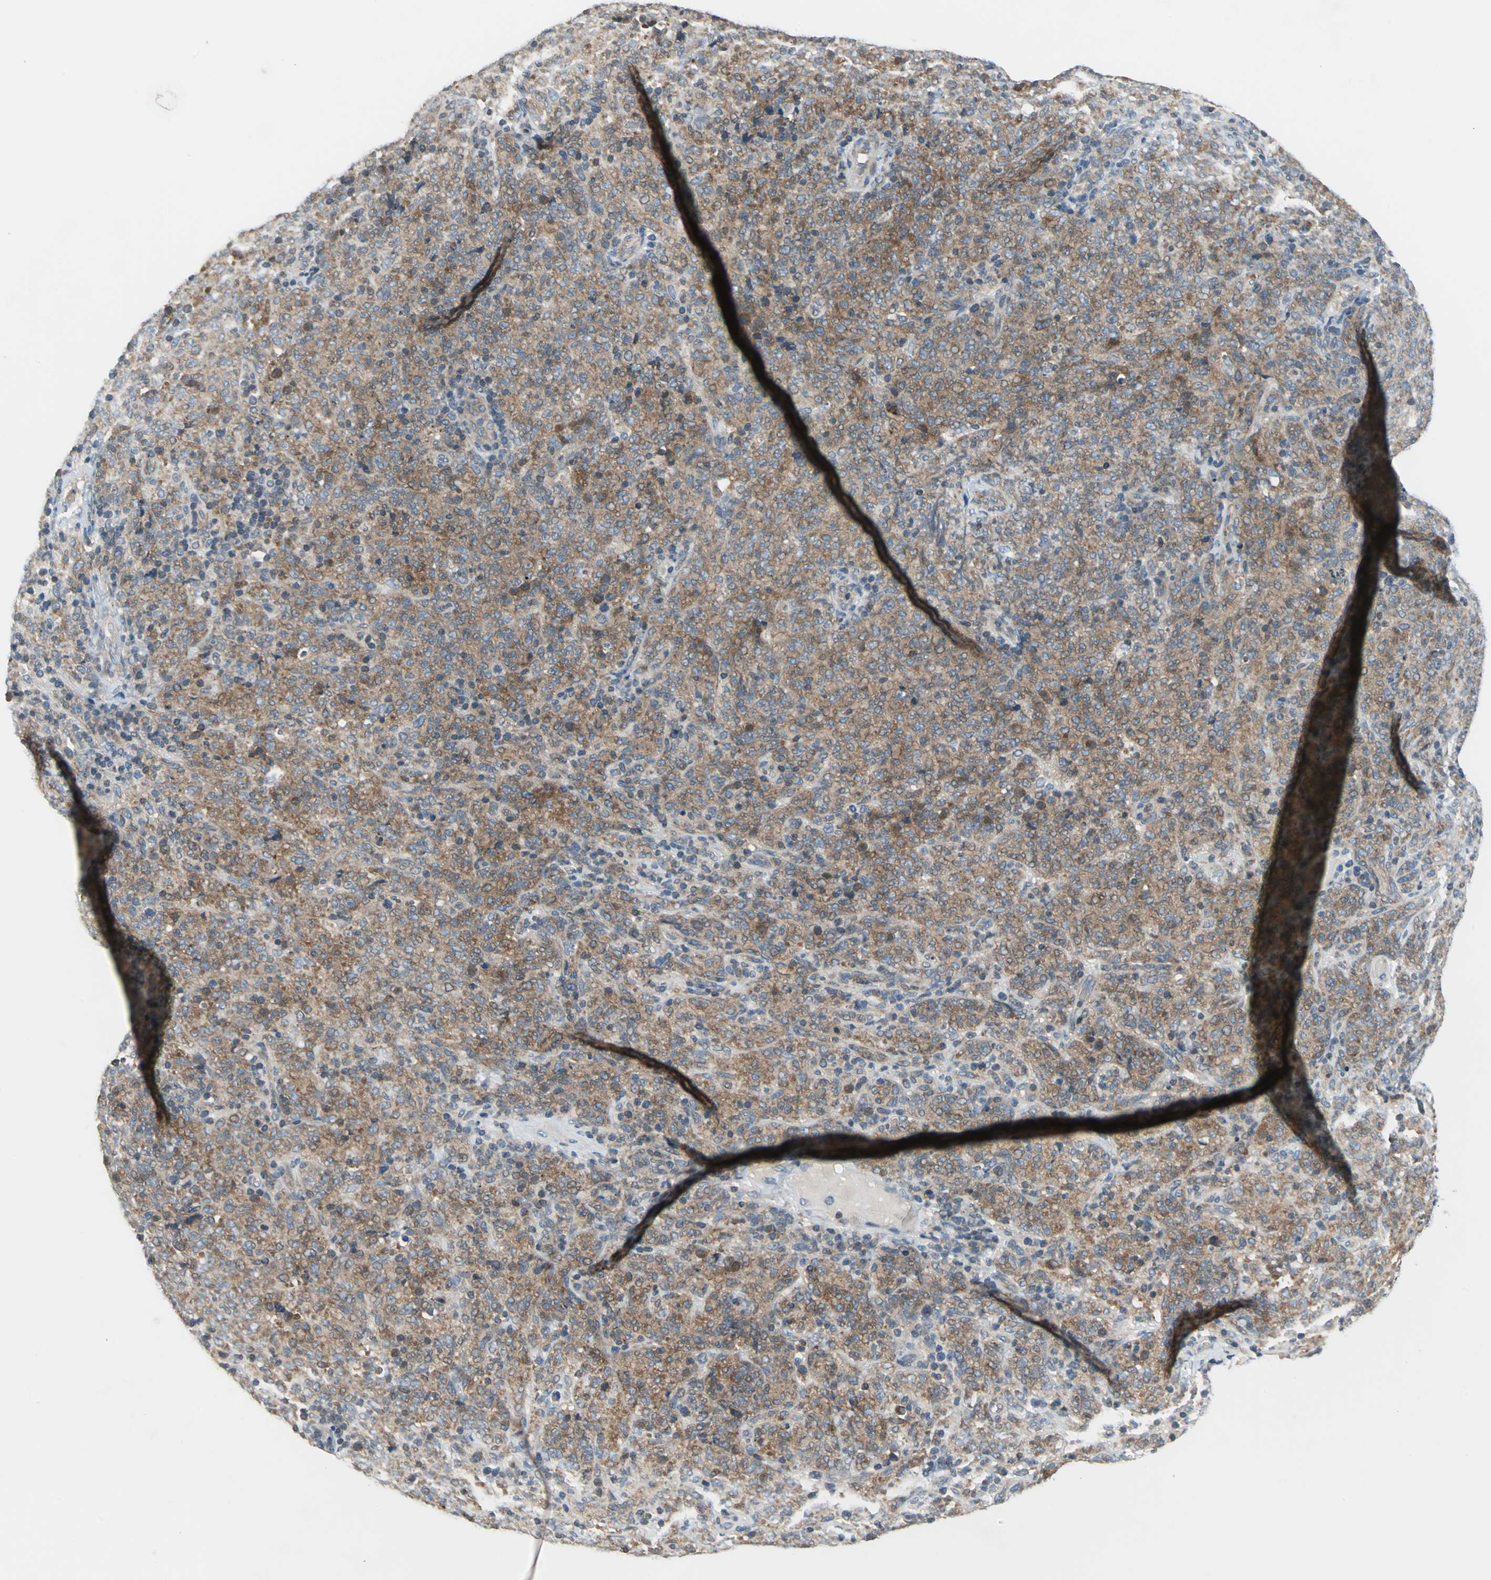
{"staining": {"intensity": "moderate", "quantity": ">75%", "location": "cytoplasmic/membranous"}, "tissue": "lymphoma", "cell_type": "Tumor cells", "image_type": "cancer", "snomed": [{"axis": "morphology", "description": "Malignant lymphoma, non-Hodgkin's type, High grade"}, {"axis": "topography", "description": "Tonsil"}], "caption": "A micrograph of human high-grade malignant lymphoma, non-Hodgkin's type stained for a protein displays moderate cytoplasmic/membranous brown staining in tumor cells. (DAB (3,3'-diaminobenzidine) IHC with brightfield microscopy, high magnification).", "gene": "TRAK1", "patient": {"sex": "female", "age": 36}}